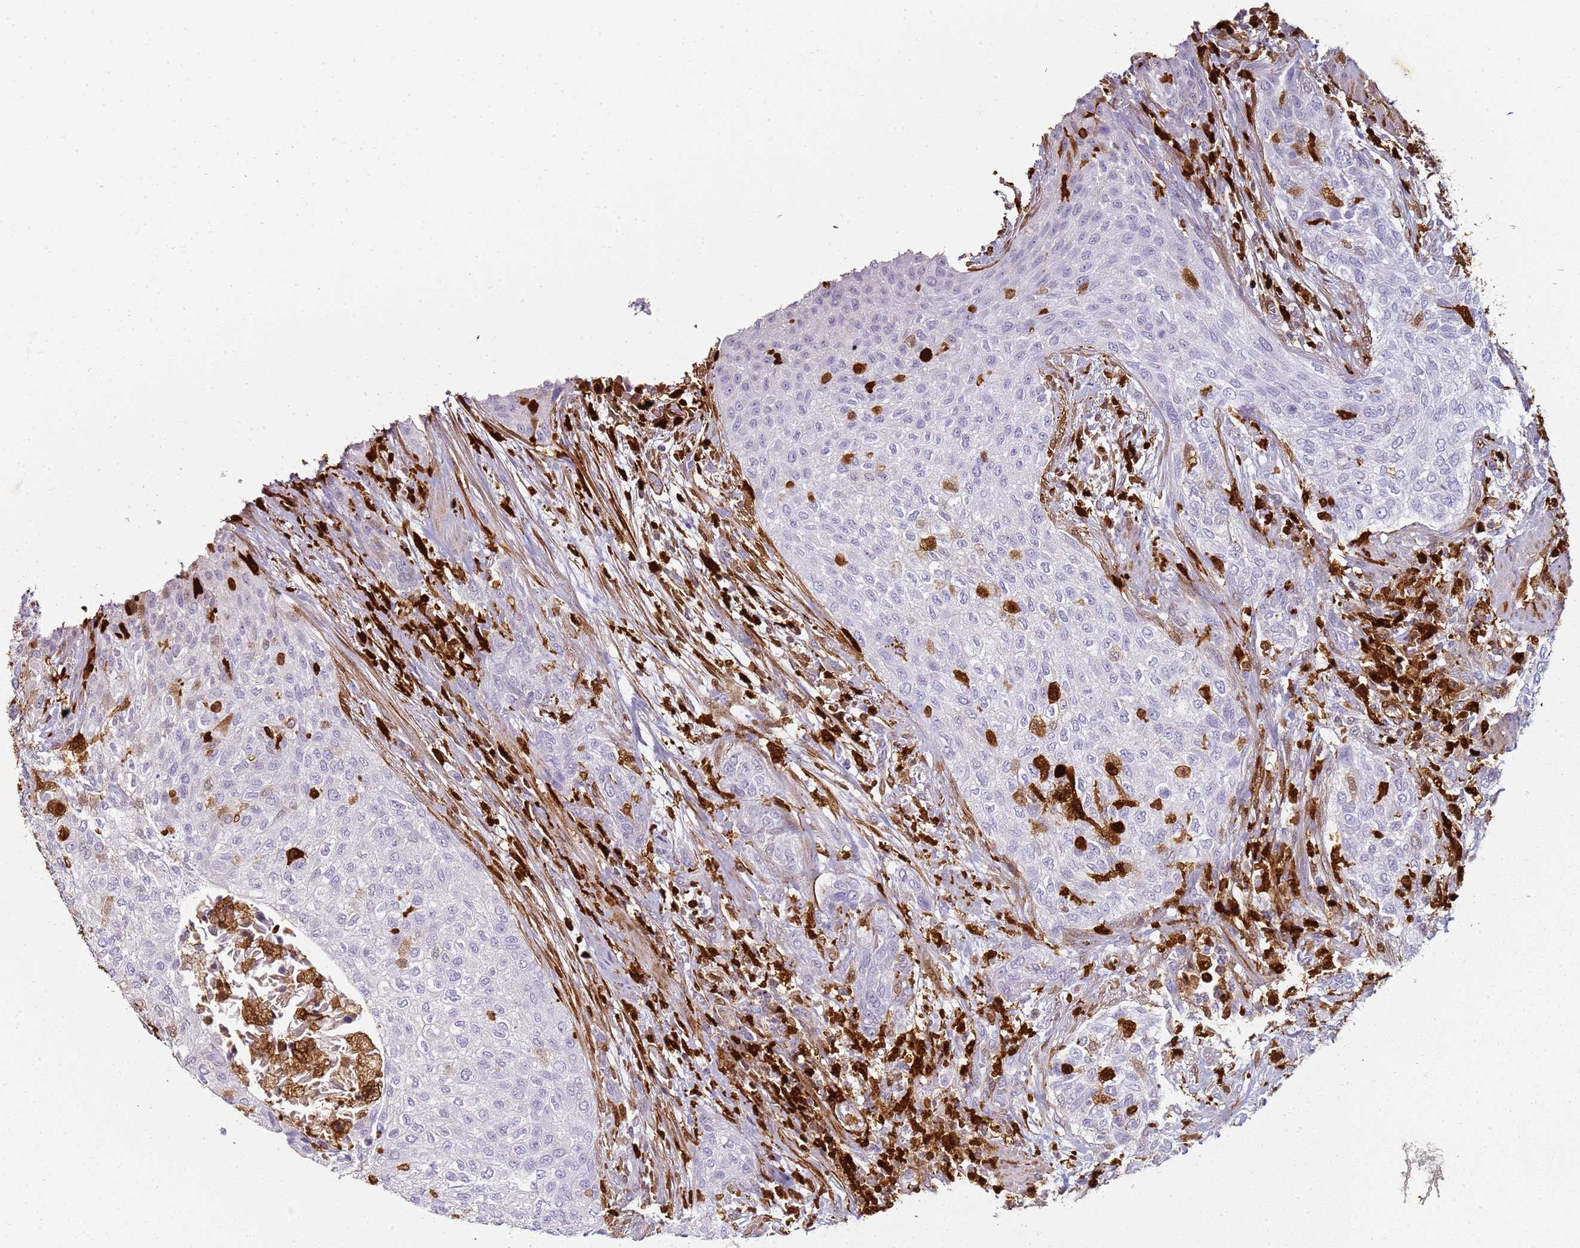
{"staining": {"intensity": "negative", "quantity": "none", "location": "none"}, "tissue": "urothelial cancer", "cell_type": "Tumor cells", "image_type": "cancer", "snomed": [{"axis": "morphology", "description": "Normal tissue, NOS"}, {"axis": "morphology", "description": "Urothelial carcinoma, NOS"}, {"axis": "topography", "description": "Urinary bladder"}, {"axis": "topography", "description": "Peripheral nerve tissue"}], "caption": "Tumor cells show no significant expression in transitional cell carcinoma.", "gene": "S100A4", "patient": {"sex": "male", "age": 35}}